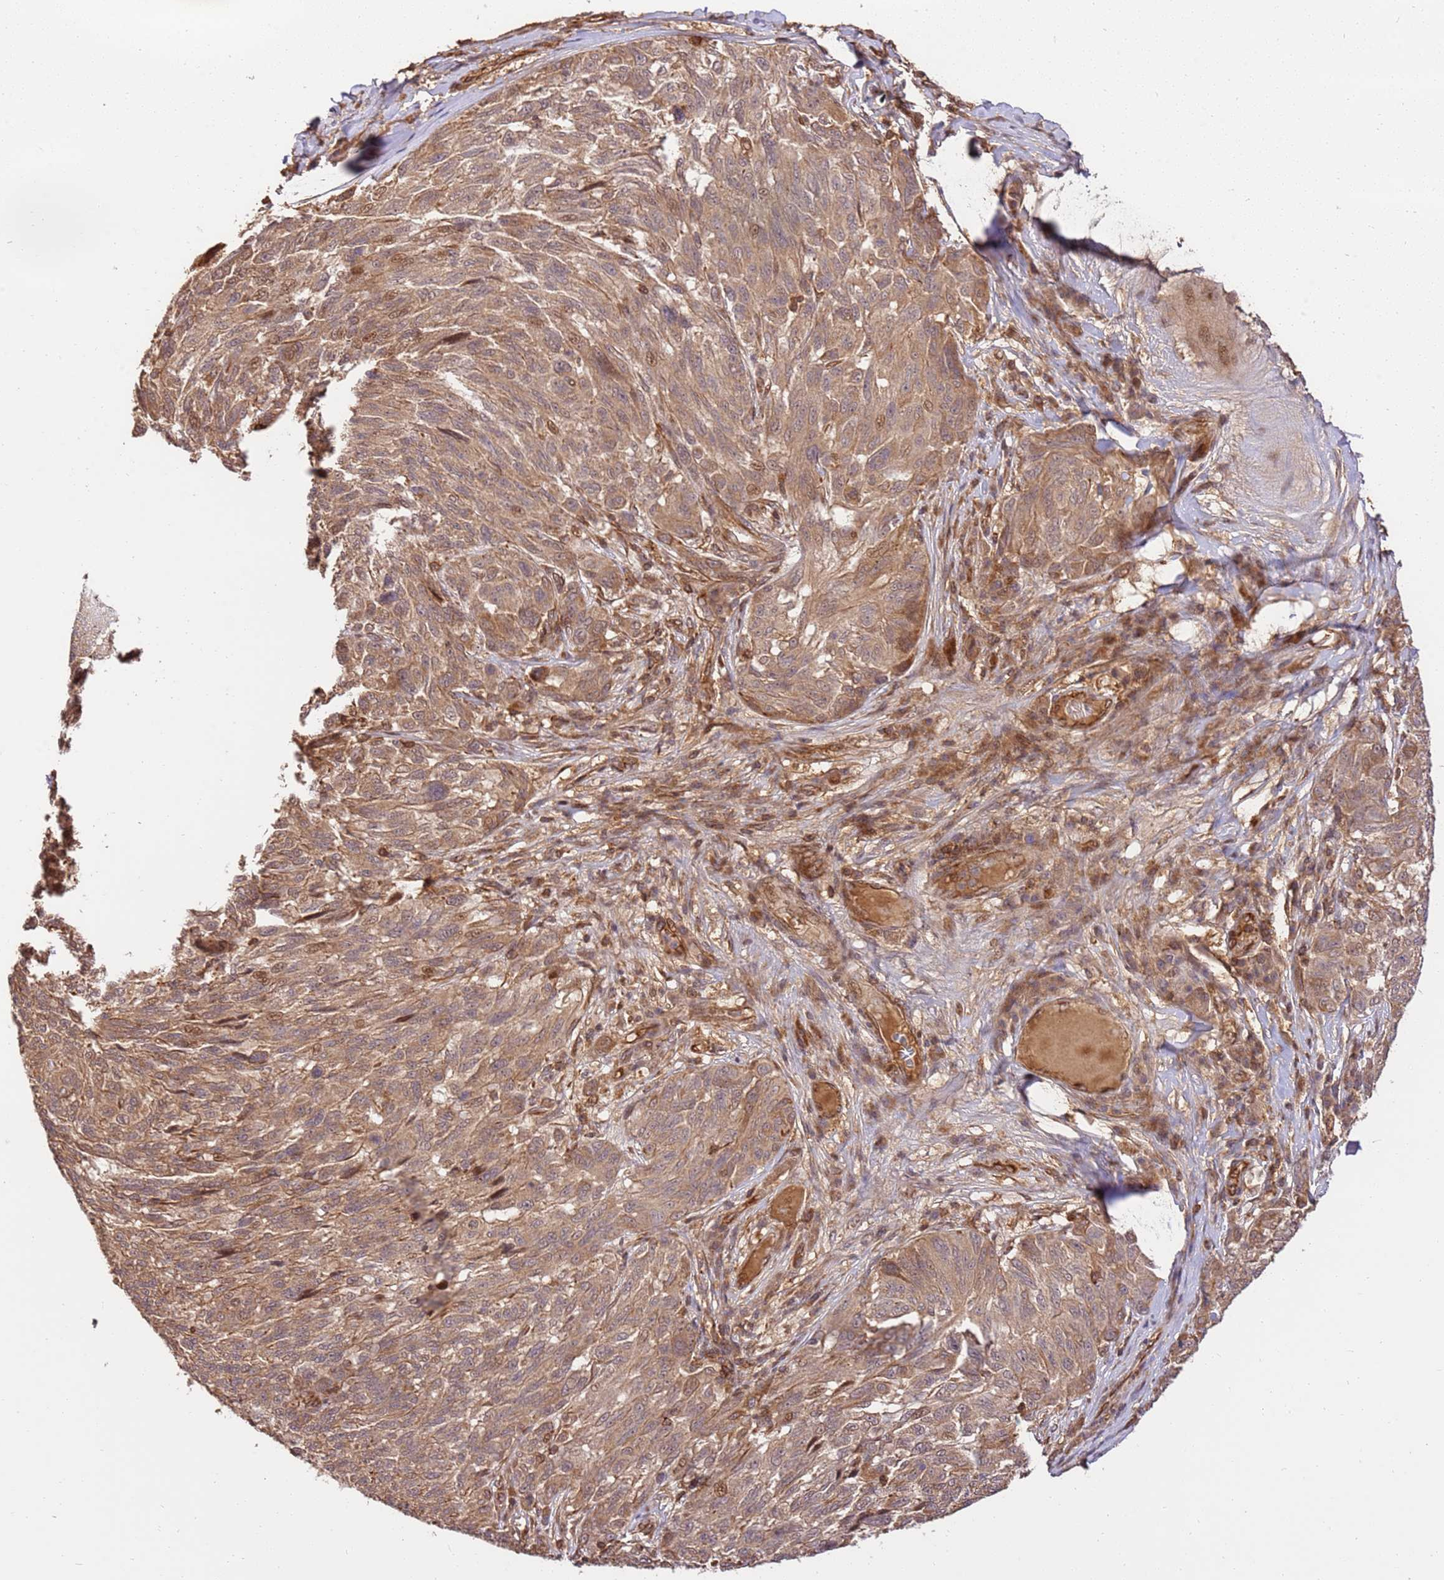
{"staining": {"intensity": "moderate", "quantity": ">75%", "location": "cytoplasmic/membranous"}, "tissue": "melanoma", "cell_type": "Tumor cells", "image_type": "cancer", "snomed": [{"axis": "morphology", "description": "Malignant melanoma, NOS"}, {"axis": "topography", "description": "Skin"}], "caption": "Protein expression analysis of melanoma reveals moderate cytoplasmic/membranous positivity in about >75% of tumor cells. Nuclei are stained in blue.", "gene": "KATNAL2", "patient": {"sex": "male", "age": 53}}